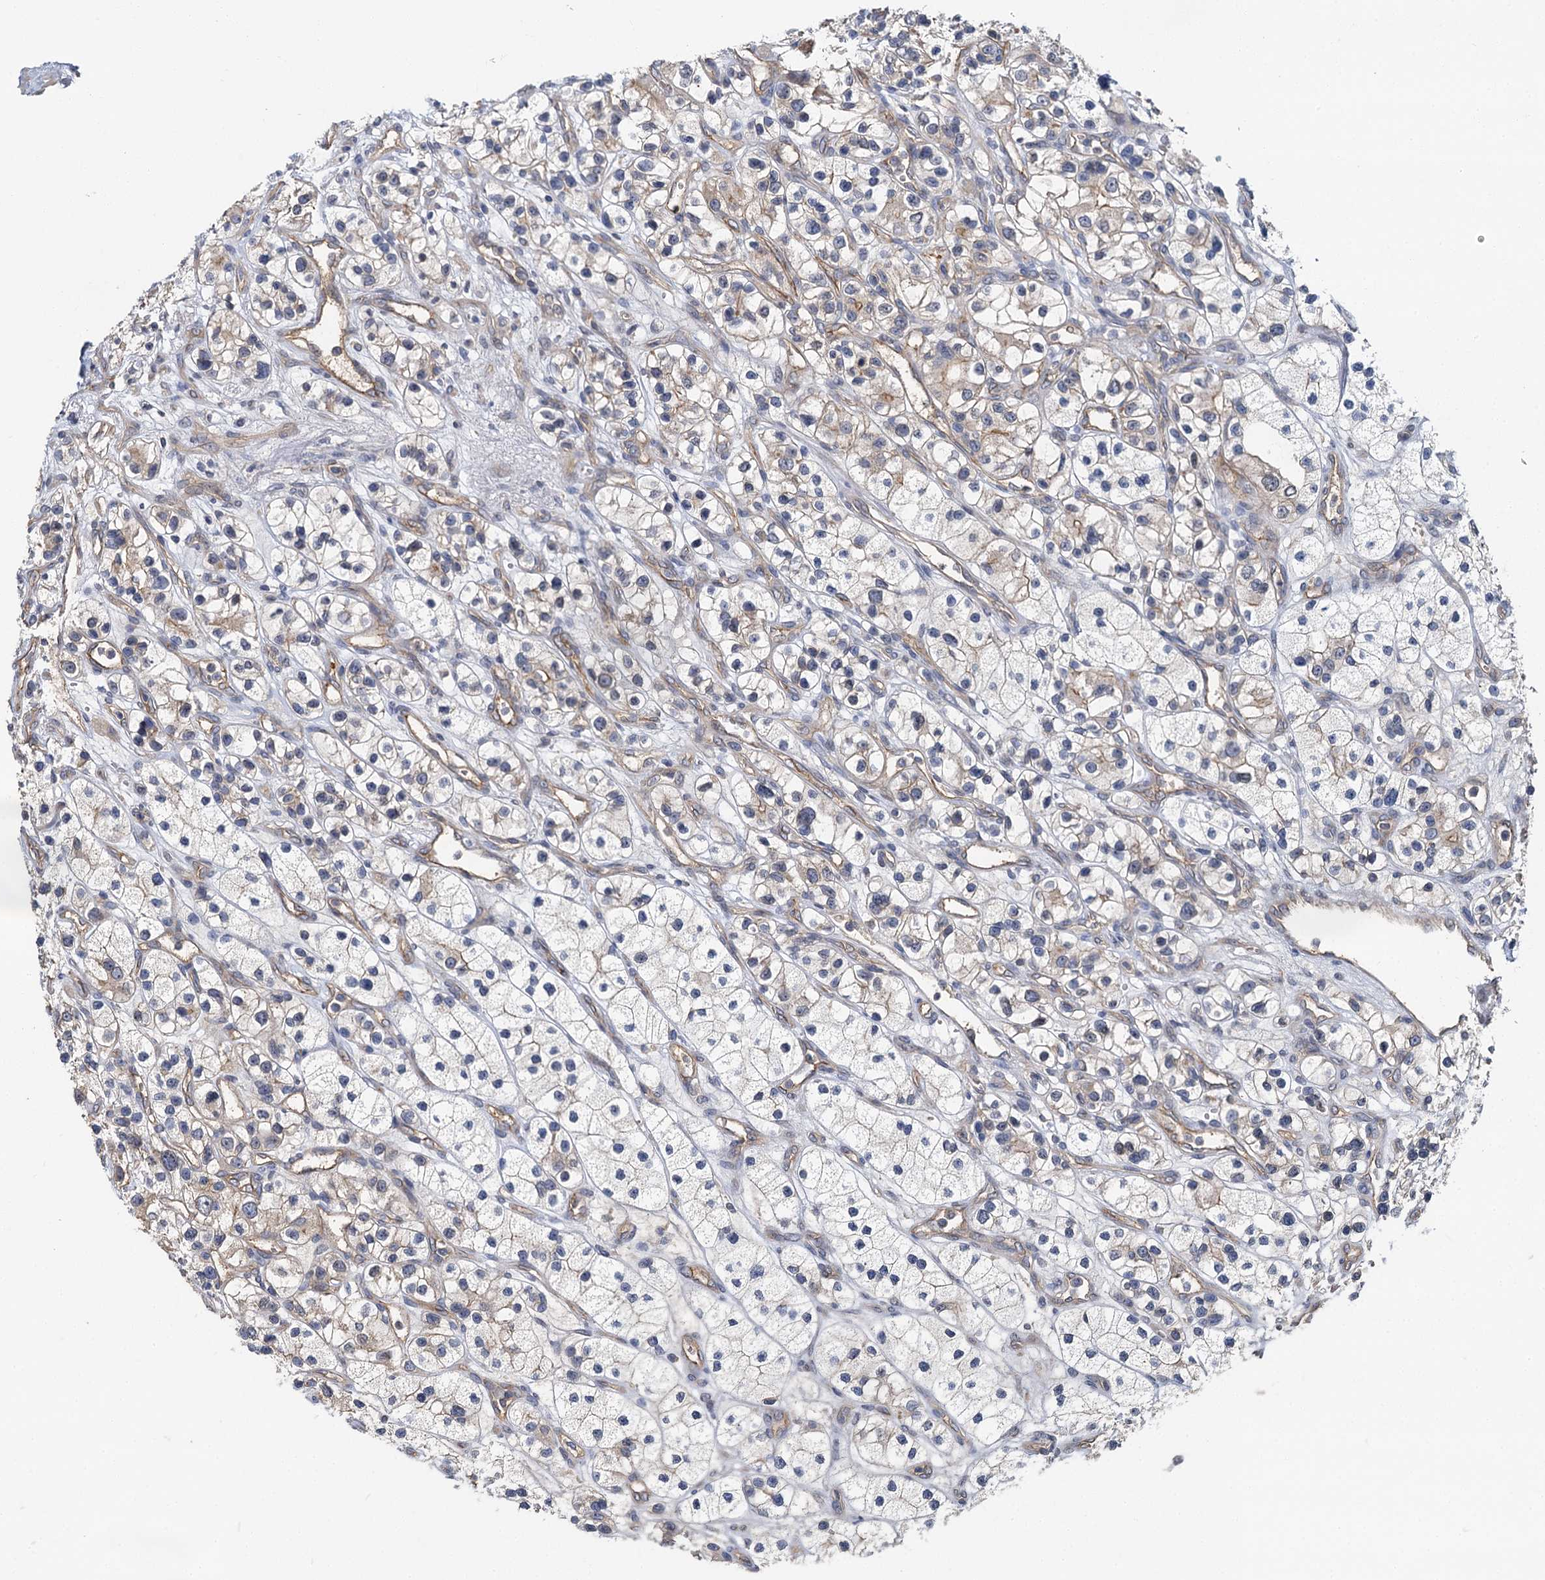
{"staining": {"intensity": "weak", "quantity": "25%-75%", "location": "cytoplasmic/membranous"}, "tissue": "renal cancer", "cell_type": "Tumor cells", "image_type": "cancer", "snomed": [{"axis": "morphology", "description": "Adenocarcinoma, NOS"}, {"axis": "topography", "description": "Kidney"}], "caption": "A high-resolution image shows immunohistochemistry staining of renal cancer (adenocarcinoma), which exhibits weak cytoplasmic/membranous expression in approximately 25%-75% of tumor cells.", "gene": "ZNF324", "patient": {"sex": "female", "age": 57}}